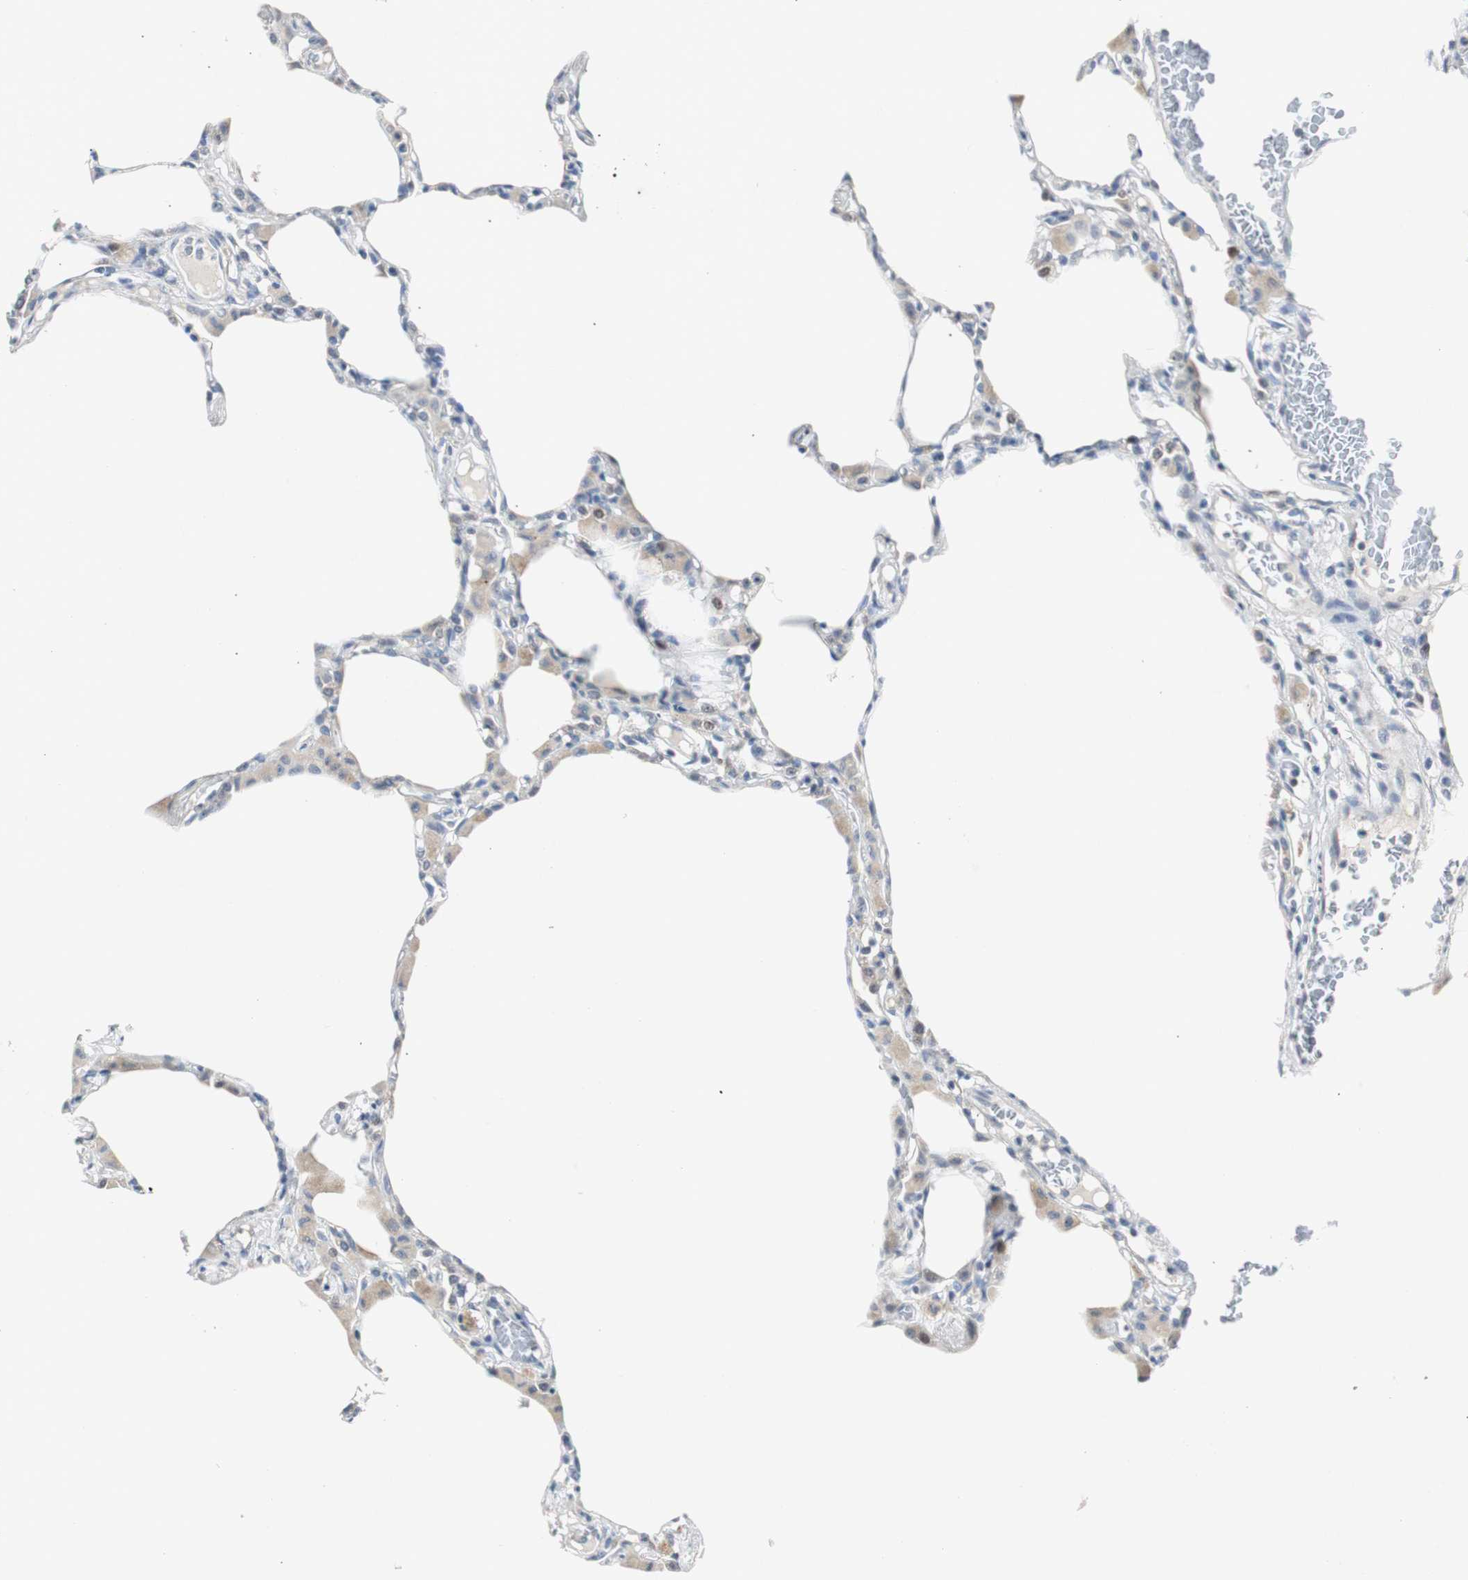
{"staining": {"intensity": "negative", "quantity": "none", "location": "none"}, "tissue": "lung", "cell_type": "Alveolar cells", "image_type": "normal", "snomed": [{"axis": "morphology", "description": "Normal tissue, NOS"}, {"axis": "topography", "description": "Lung"}], "caption": "Protein analysis of benign lung reveals no significant expression in alveolar cells. Nuclei are stained in blue.", "gene": "SOX30", "patient": {"sex": "female", "age": 49}}